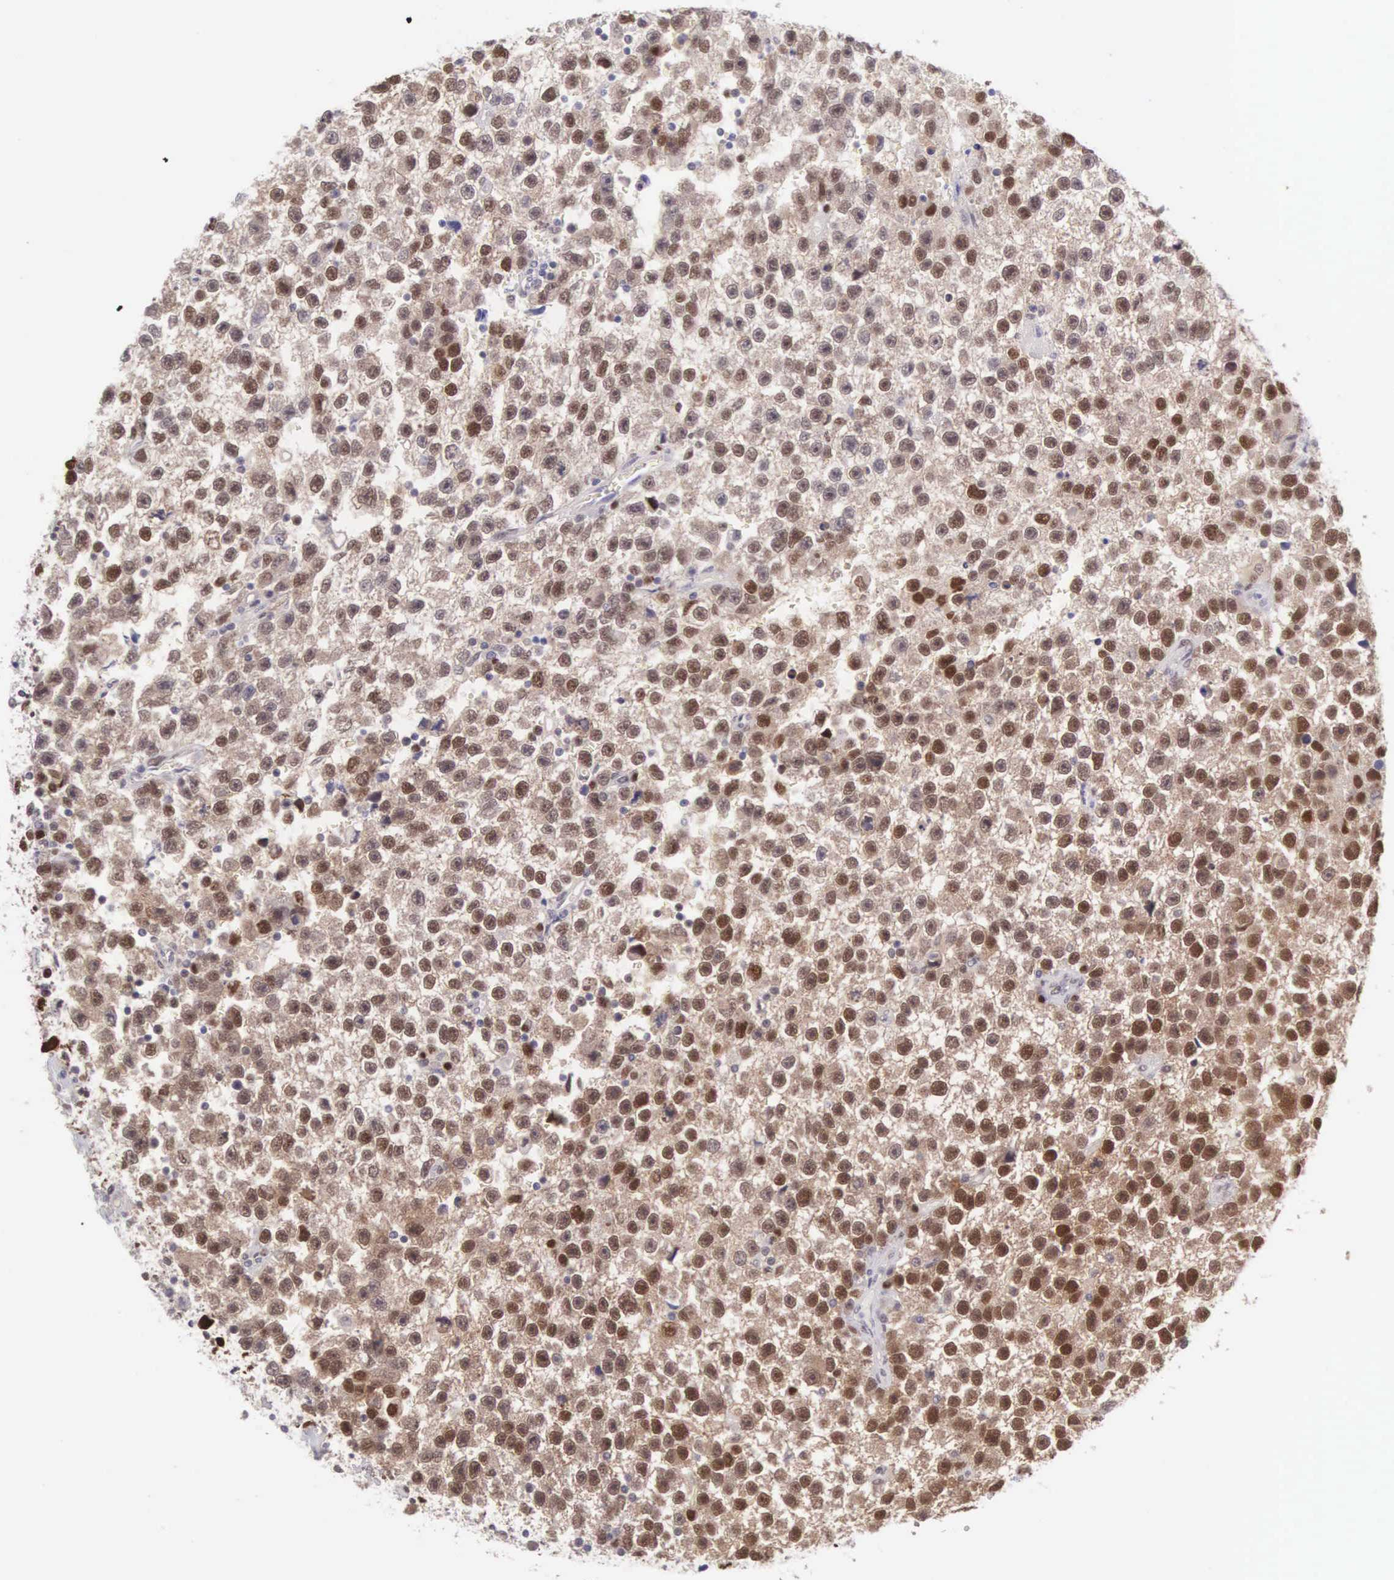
{"staining": {"intensity": "strong", "quantity": ">75%", "location": "nuclear"}, "tissue": "testis cancer", "cell_type": "Tumor cells", "image_type": "cancer", "snomed": [{"axis": "morphology", "description": "Seminoma, NOS"}, {"axis": "topography", "description": "Testis"}], "caption": "Immunohistochemical staining of human testis cancer shows strong nuclear protein expression in approximately >75% of tumor cells. Immunohistochemistry stains the protein in brown and the nuclei are stained blue.", "gene": "CCDC117", "patient": {"sex": "male", "age": 33}}